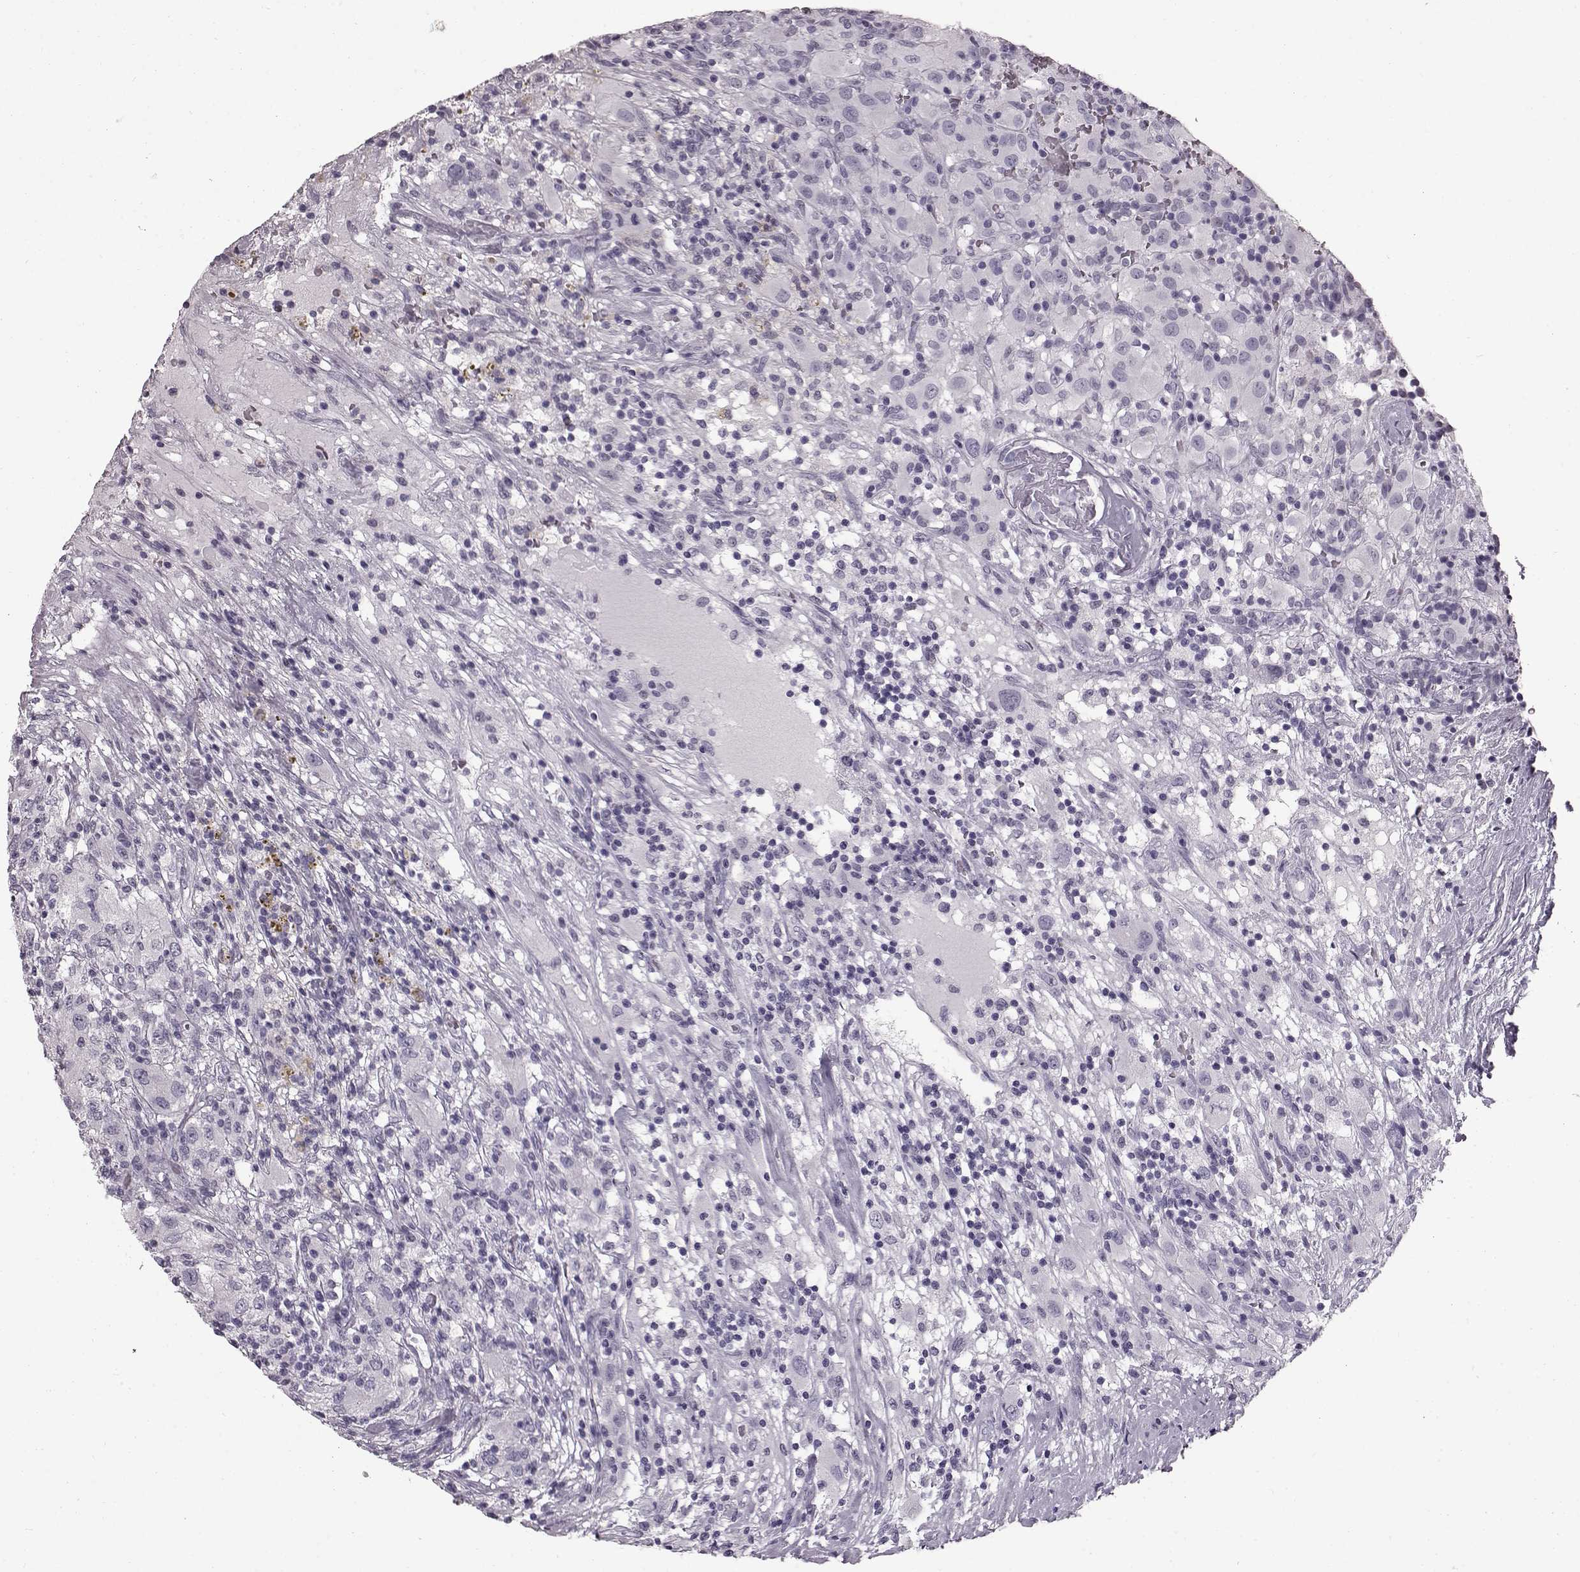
{"staining": {"intensity": "negative", "quantity": "none", "location": "none"}, "tissue": "renal cancer", "cell_type": "Tumor cells", "image_type": "cancer", "snomed": [{"axis": "morphology", "description": "Adenocarcinoma, NOS"}, {"axis": "topography", "description": "Kidney"}], "caption": "Tumor cells are negative for brown protein staining in renal cancer (adenocarcinoma).", "gene": "TCHHL1", "patient": {"sex": "female", "age": 67}}